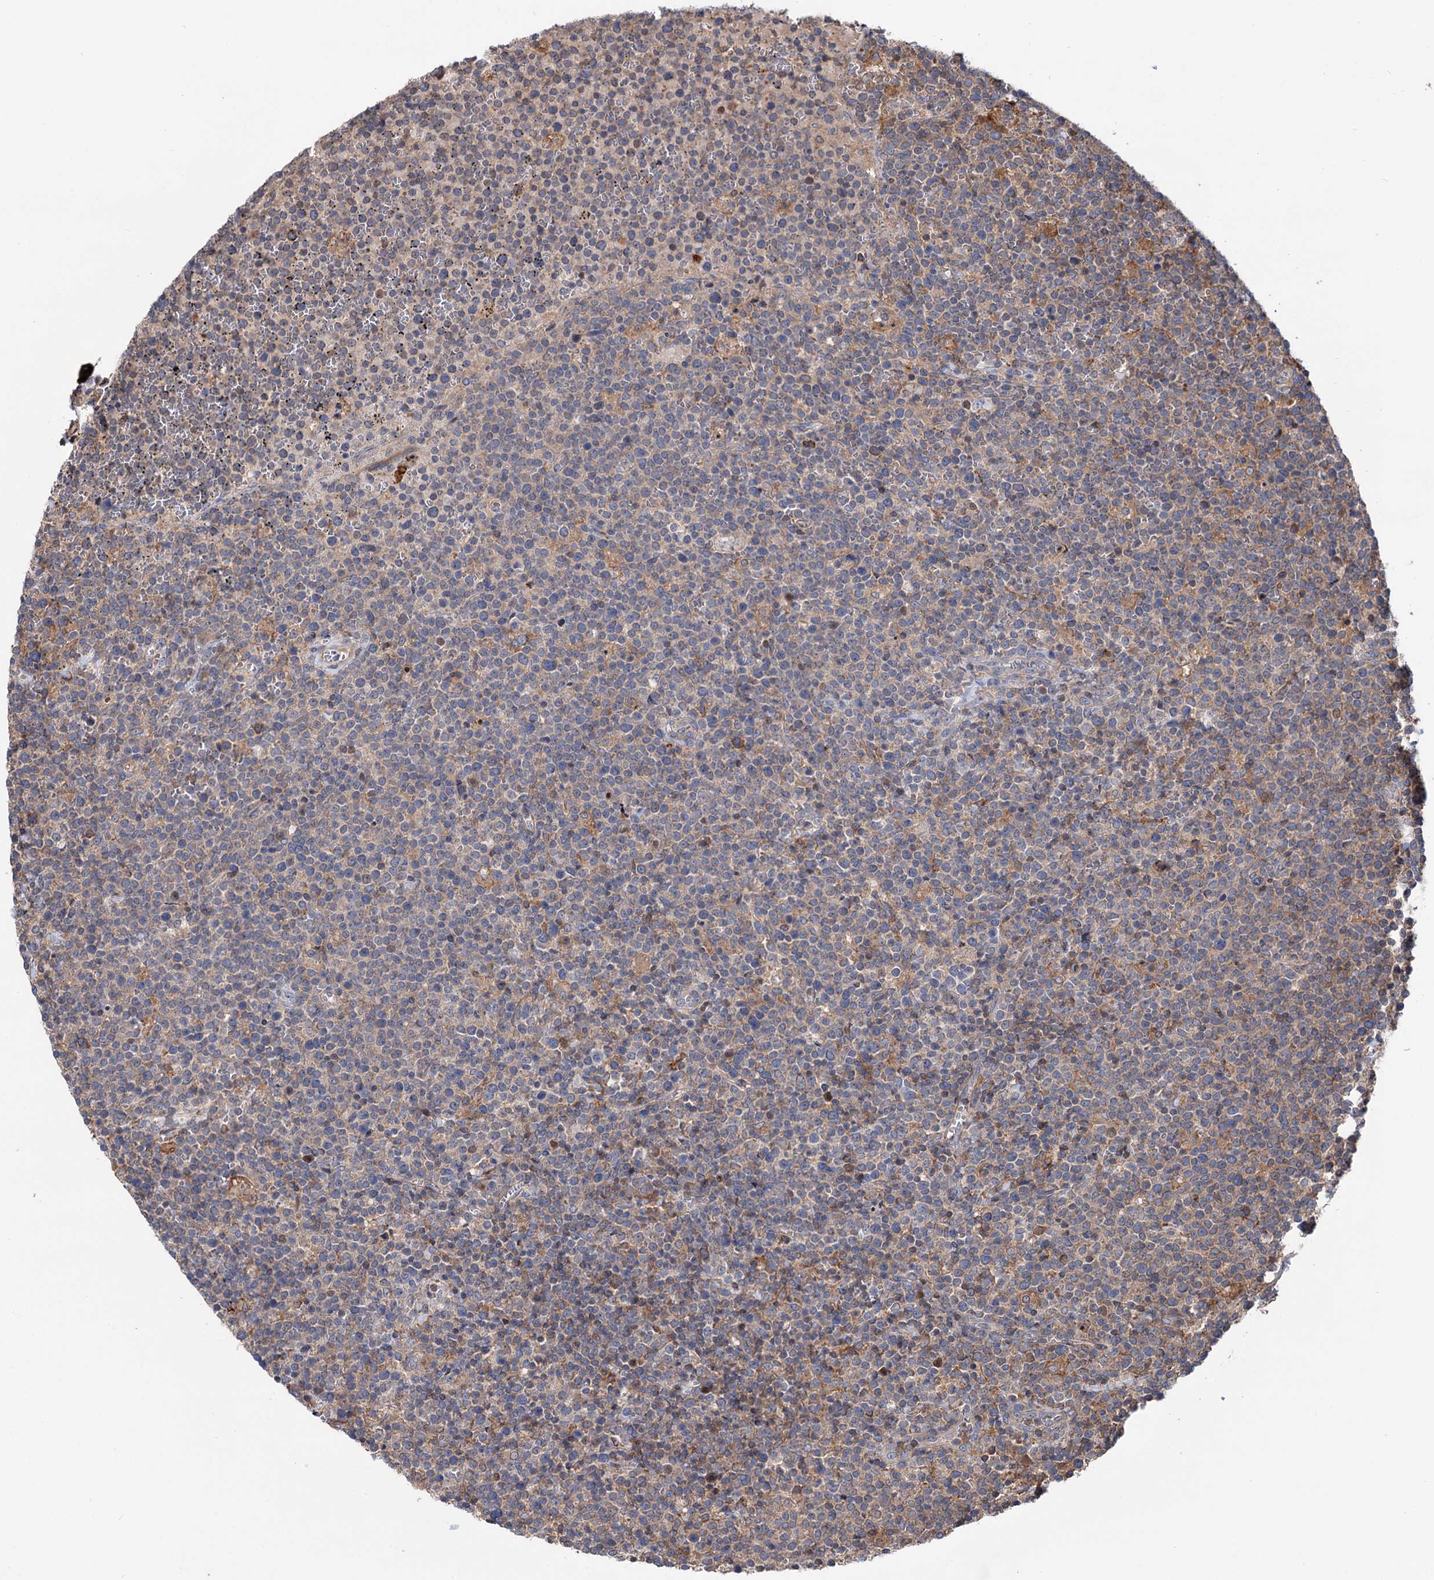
{"staining": {"intensity": "weak", "quantity": "<25%", "location": "cytoplasmic/membranous"}, "tissue": "lymphoma", "cell_type": "Tumor cells", "image_type": "cancer", "snomed": [{"axis": "morphology", "description": "Malignant lymphoma, non-Hodgkin's type, High grade"}, {"axis": "topography", "description": "Lymph node"}], "caption": "Tumor cells show no significant expression in lymphoma.", "gene": "RNF111", "patient": {"sex": "male", "age": 61}}